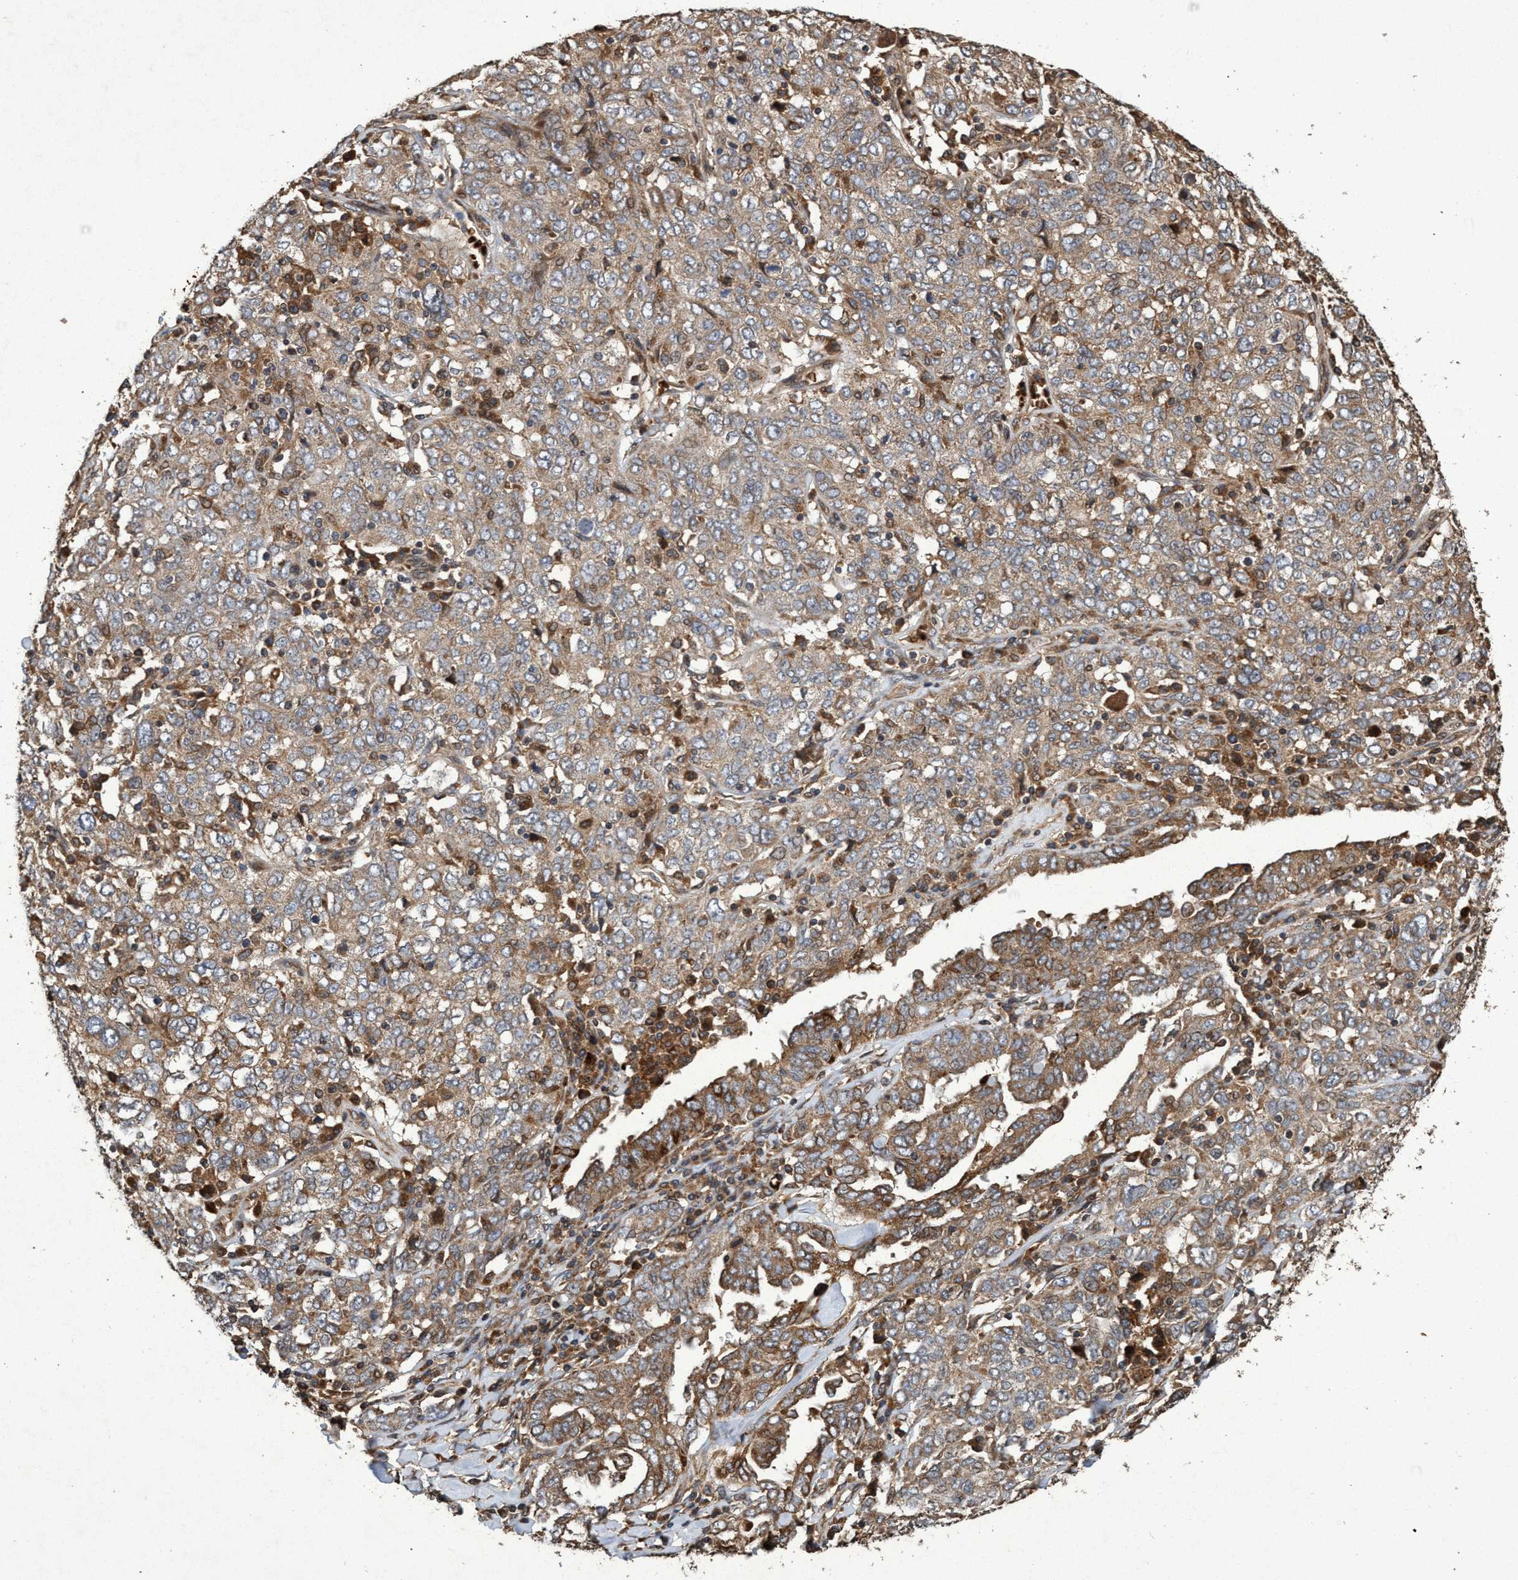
{"staining": {"intensity": "moderate", "quantity": "25%-75%", "location": "cytoplasmic/membranous"}, "tissue": "ovarian cancer", "cell_type": "Tumor cells", "image_type": "cancer", "snomed": [{"axis": "morphology", "description": "Carcinoma, endometroid"}, {"axis": "topography", "description": "Ovary"}], "caption": "Ovarian cancer stained for a protein reveals moderate cytoplasmic/membranous positivity in tumor cells.", "gene": "CHMP6", "patient": {"sex": "female", "age": 62}}